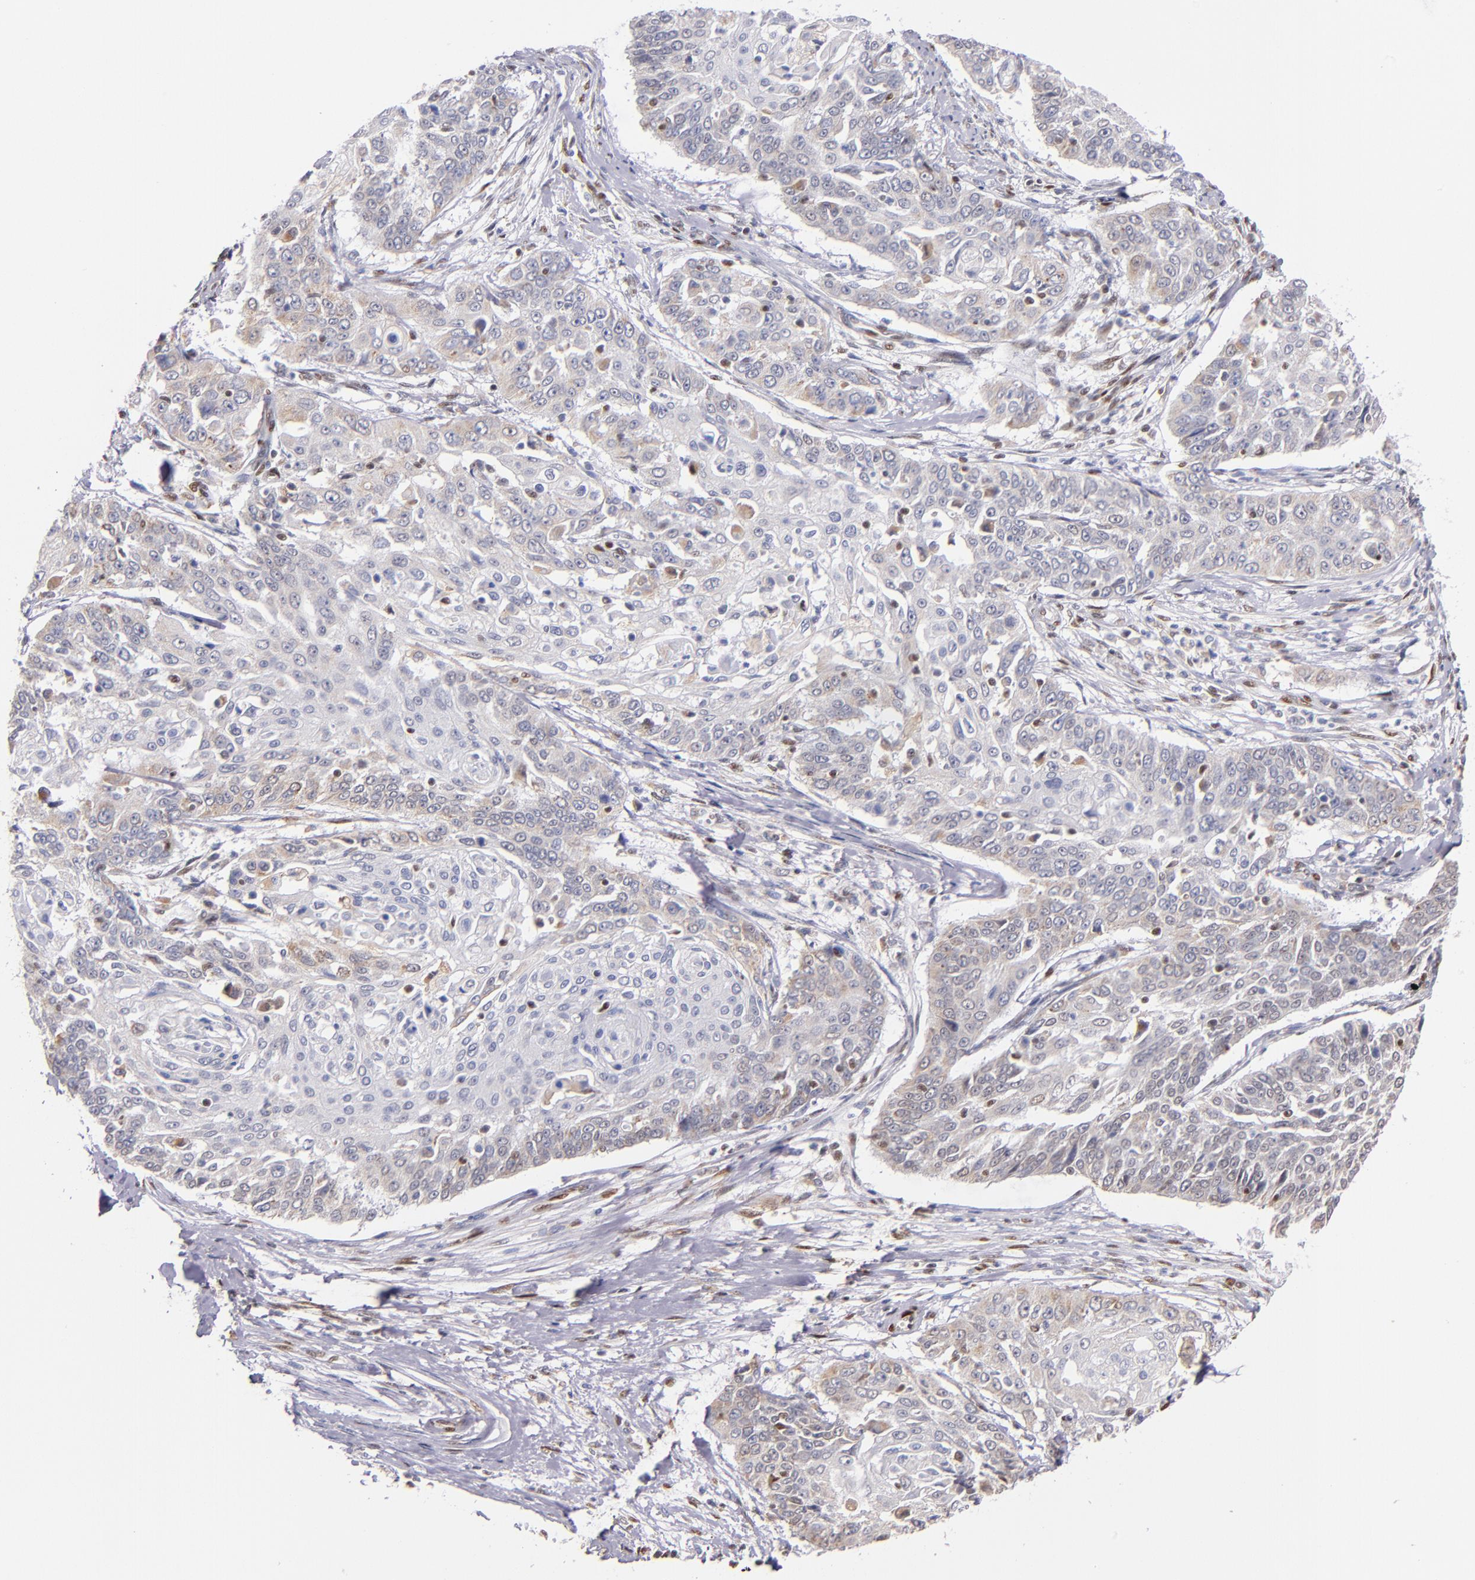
{"staining": {"intensity": "weak", "quantity": "<25%", "location": "cytoplasmic/membranous"}, "tissue": "cervical cancer", "cell_type": "Tumor cells", "image_type": "cancer", "snomed": [{"axis": "morphology", "description": "Squamous cell carcinoma, NOS"}, {"axis": "topography", "description": "Cervix"}], "caption": "Cervical cancer (squamous cell carcinoma) was stained to show a protein in brown. There is no significant expression in tumor cells. (Immunohistochemistry, brightfield microscopy, high magnification).", "gene": "SRF", "patient": {"sex": "female", "age": 64}}